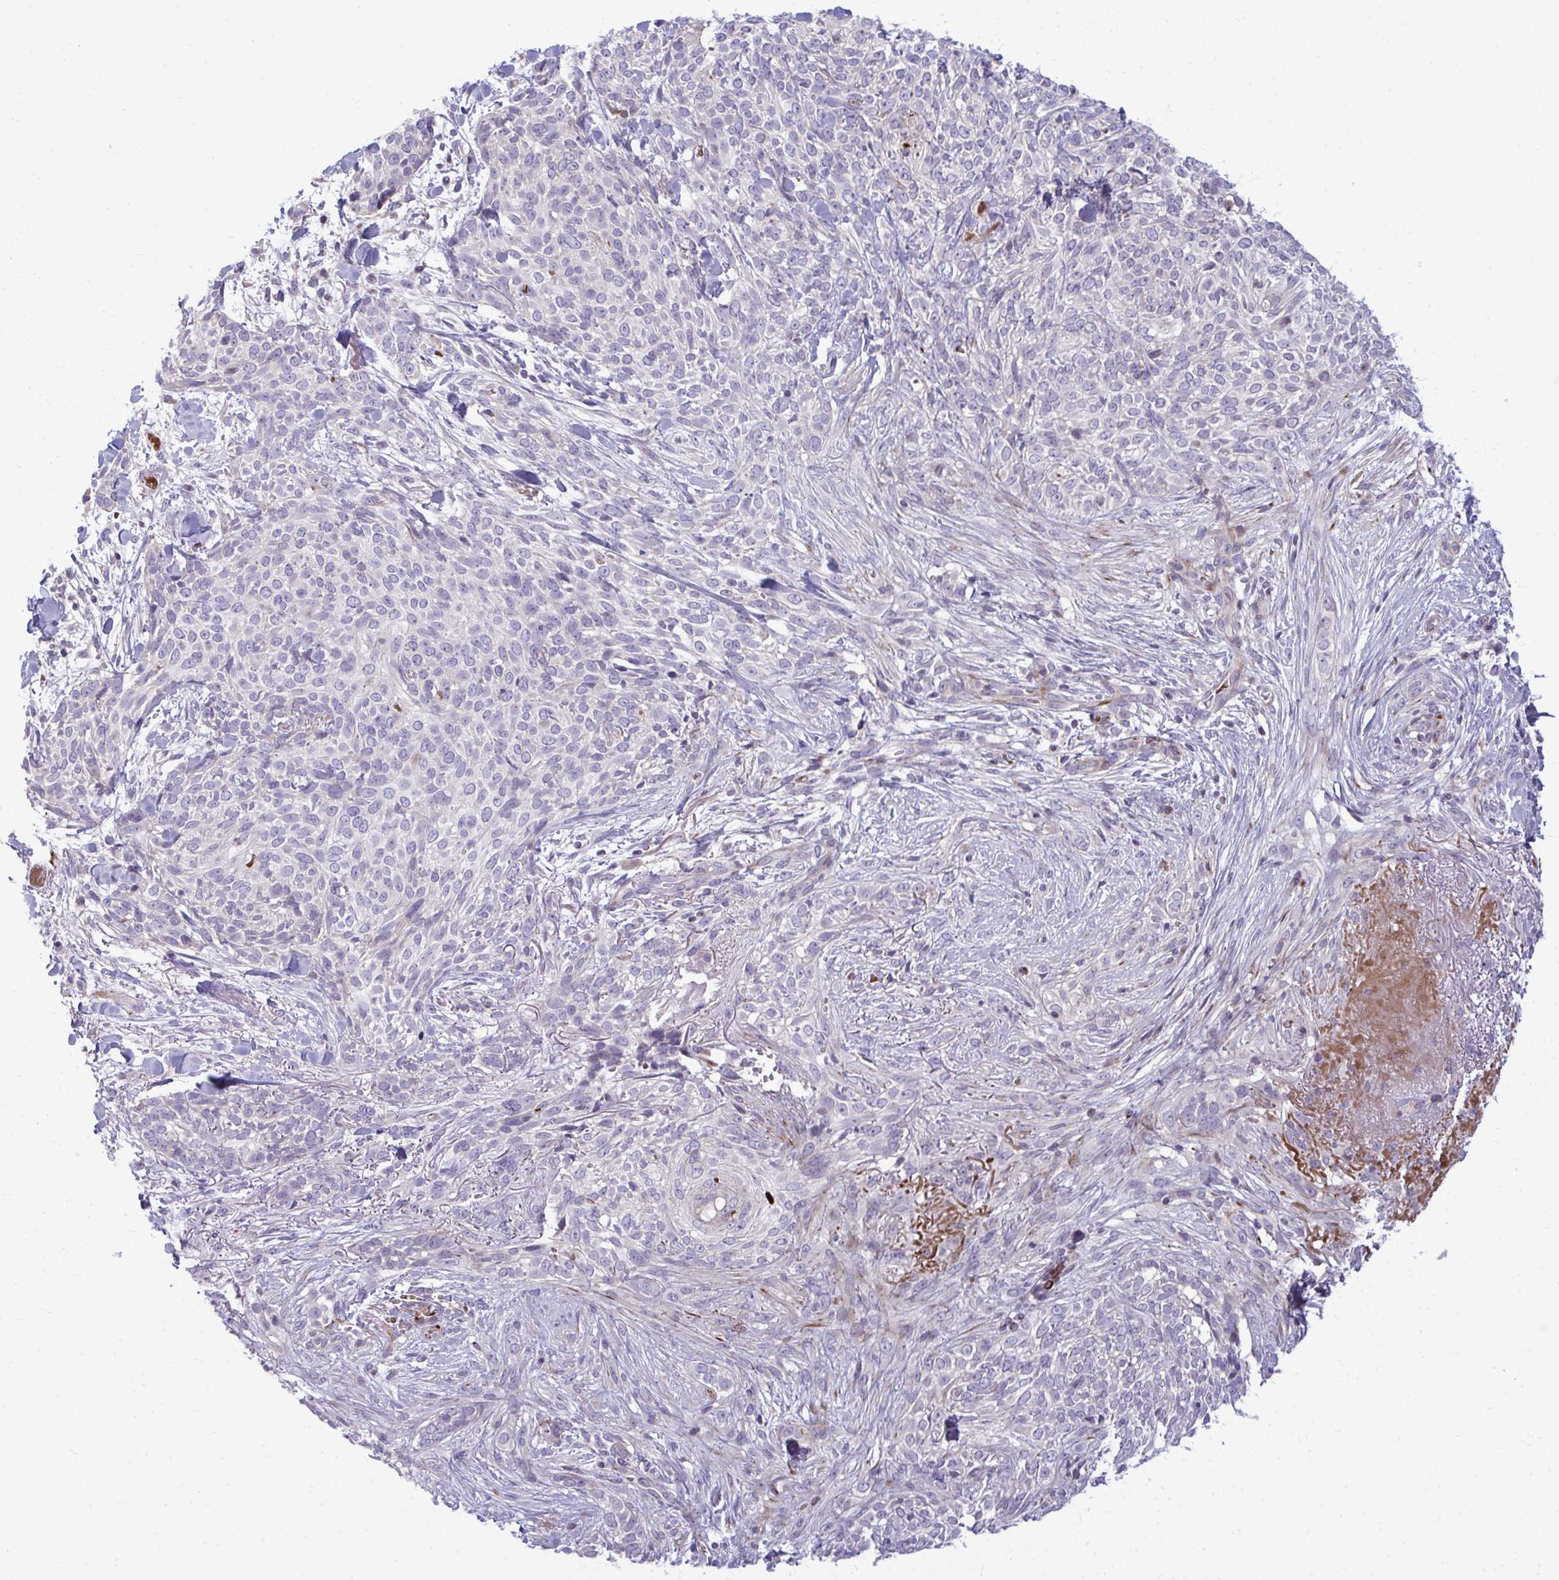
{"staining": {"intensity": "negative", "quantity": "none", "location": "none"}, "tissue": "skin cancer", "cell_type": "Tumor cells", "image_type": "cancer", "snomed": [{"axis": "morphology", "description": "Basal cell carcinoma"}, {"axis": "topography", "description": "Skin"}, {"axis": "topography", "description": "Skin of face"}], "caption": "Human skin cancer stained for a protein using immunohistochemistry reveals no positivity in tumor cells.", "gene": "SLC14A1", "patient": {"sex": "female", "age": 90}}